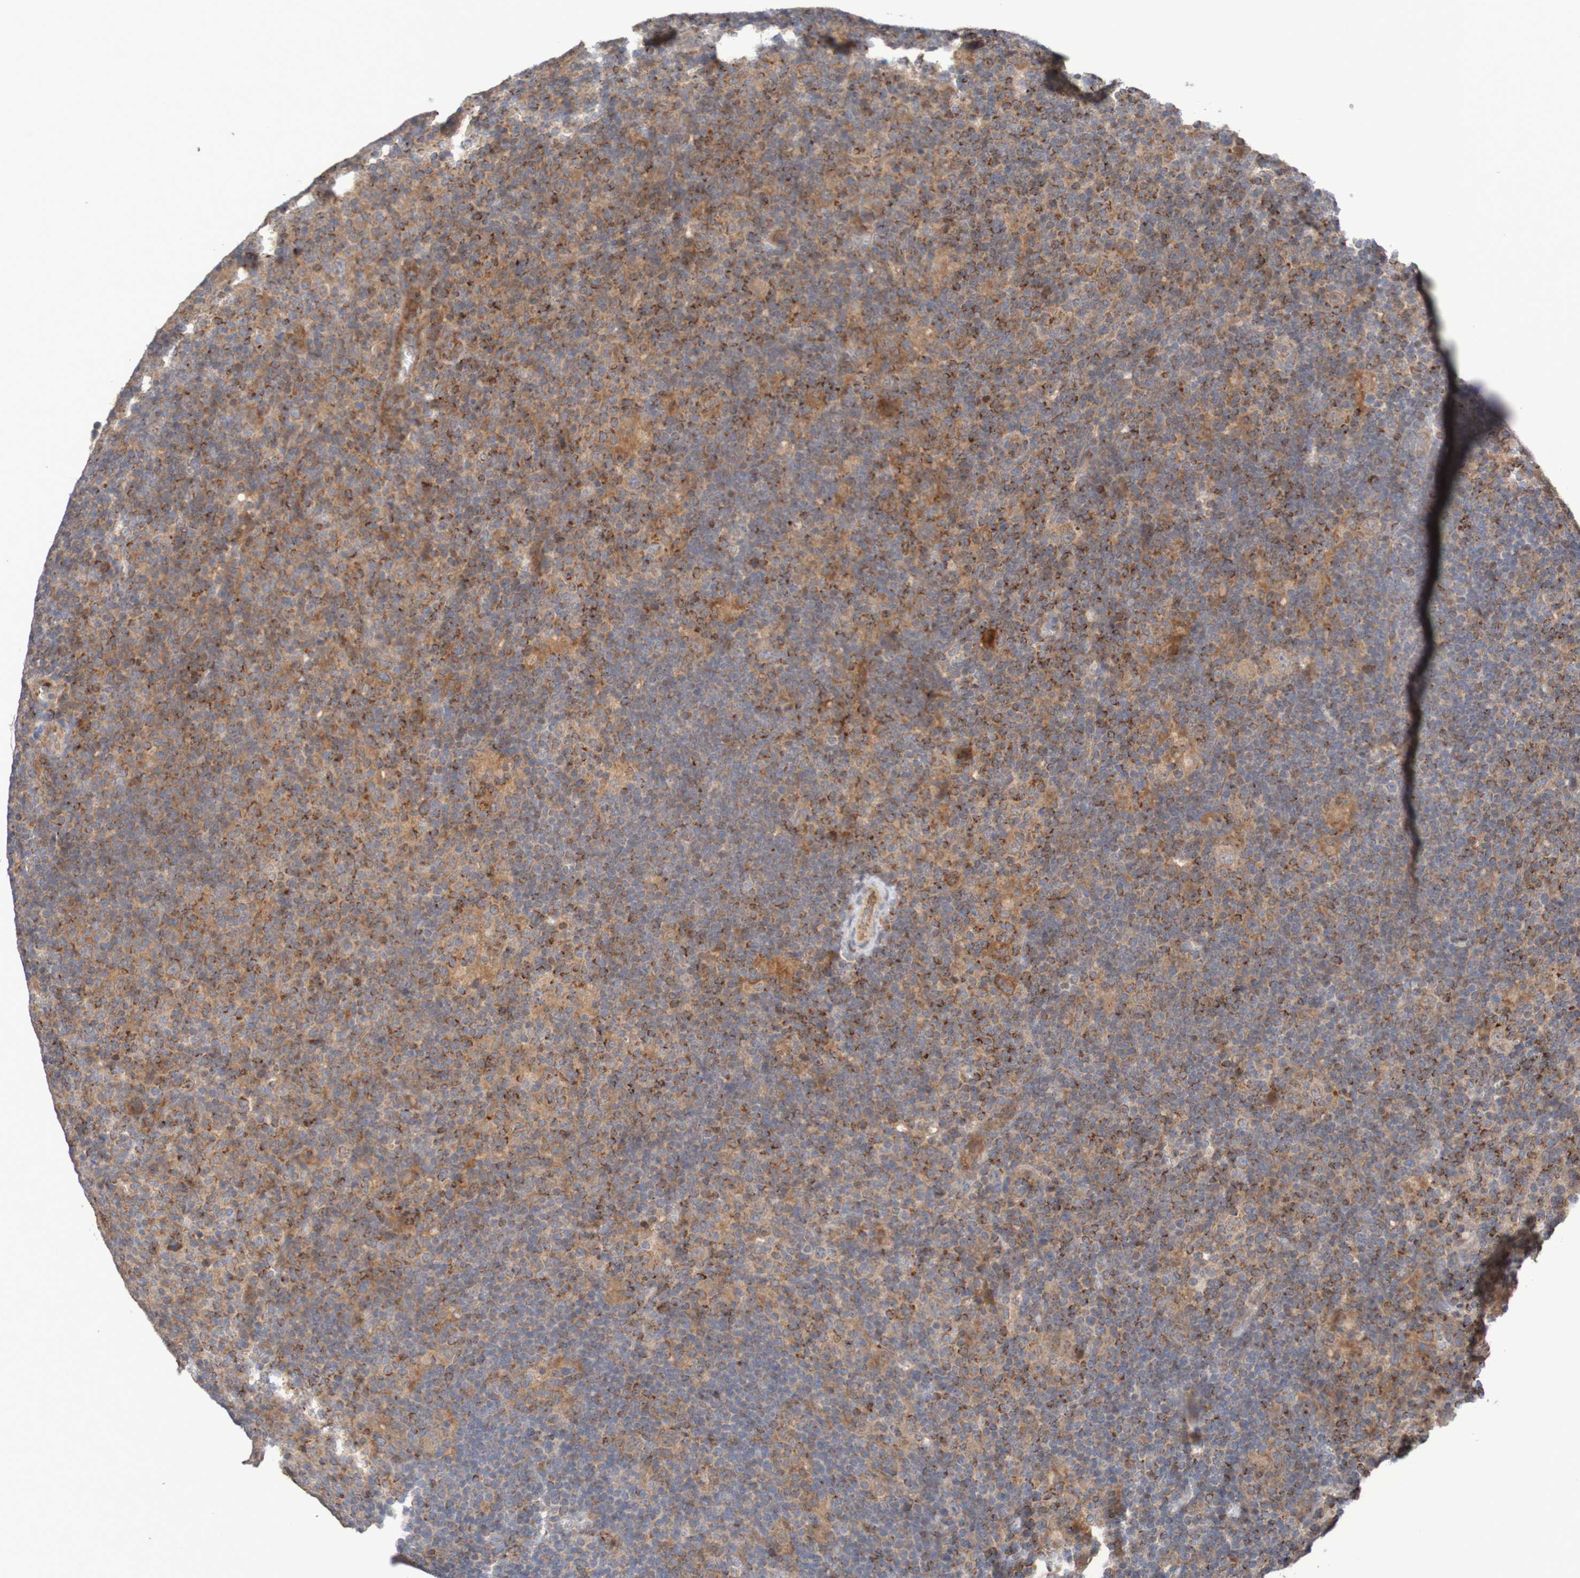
{"staining": {"intensity": "moderate", "quantity": ">75%", "location": "cytoplasmic/membranous"}, "tissue": "lymphoma", "cell_type": "Tumor cells", "image_type": "cancer", "snomed": [{"axis": "morphology", "description": "Hodgkin's disease, NOS"}, {"axis": "topography", "description": "Lymph node"}], "caption": "An image showing moderate cytoplasmic/membranous staining in approximately >75% of tumor cells in Hodgkin's disease, as visualized by brown immunohistochemical staining.", "gene": "C3orf18", "patient": {"sex": "female", "age": 57}}